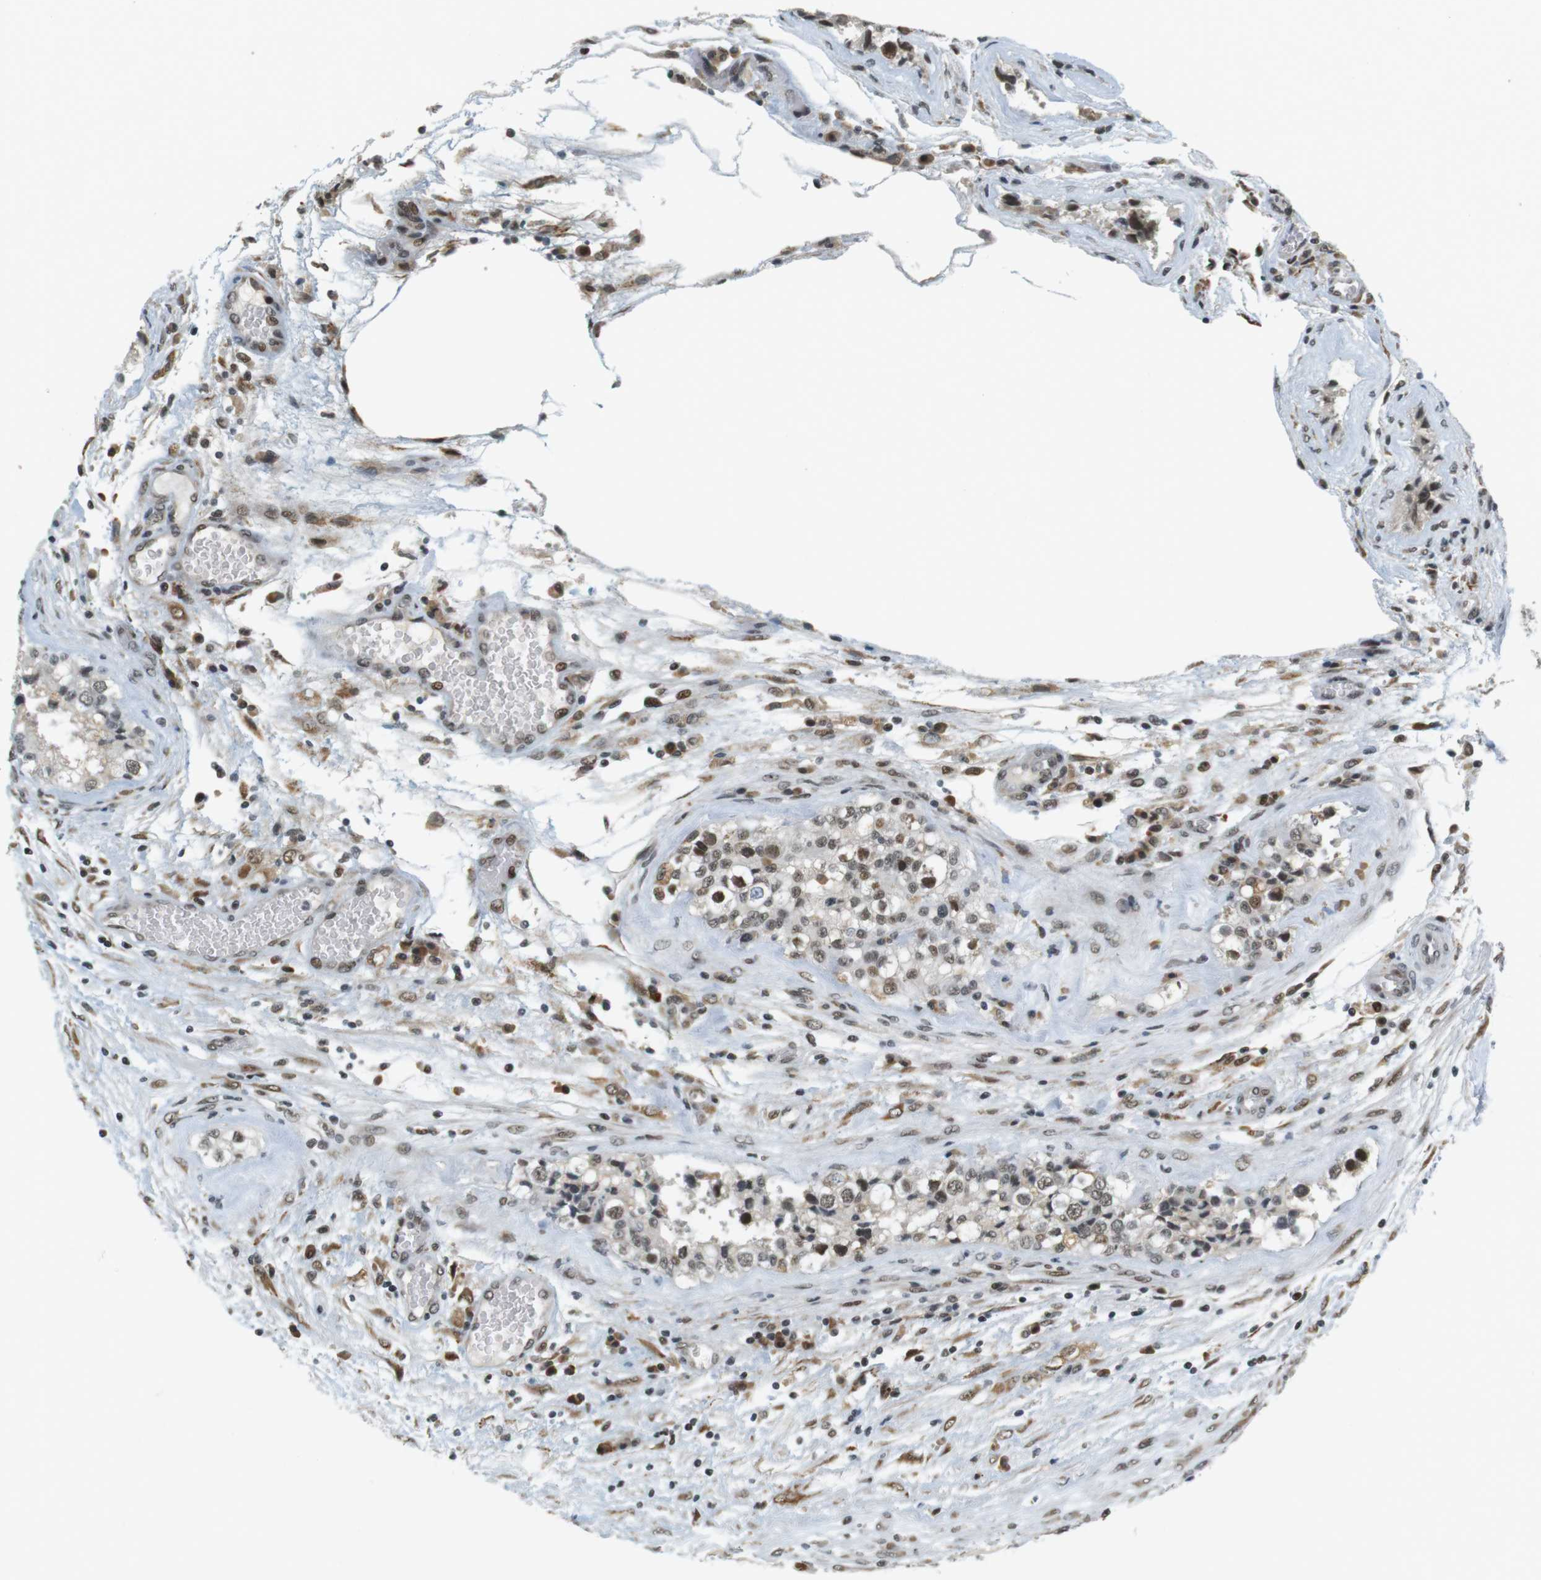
{"staining": {"intensity": "weak", "quantity": ">75%", "location": "nuclear"}, "tissue": "testis cancer", "cell_type": "Tumor cells", "image_type": "cancer", "snomed": [{"axis": "morphology", "description": "Carcinoma, Embryonal, NOS"}, {"axis": "topography", "description": "Testis"}], "caption": "This image displays embryonal carcinoma (testis) stained with immunohistochemistry (IHC) to label a protein in brown. The nuclear of tumor cells show weak positivity for the protein. Nuclei are counter-stained blue.", "gene": "RNF38", "patient": {"sex": "male", "age": 36}}